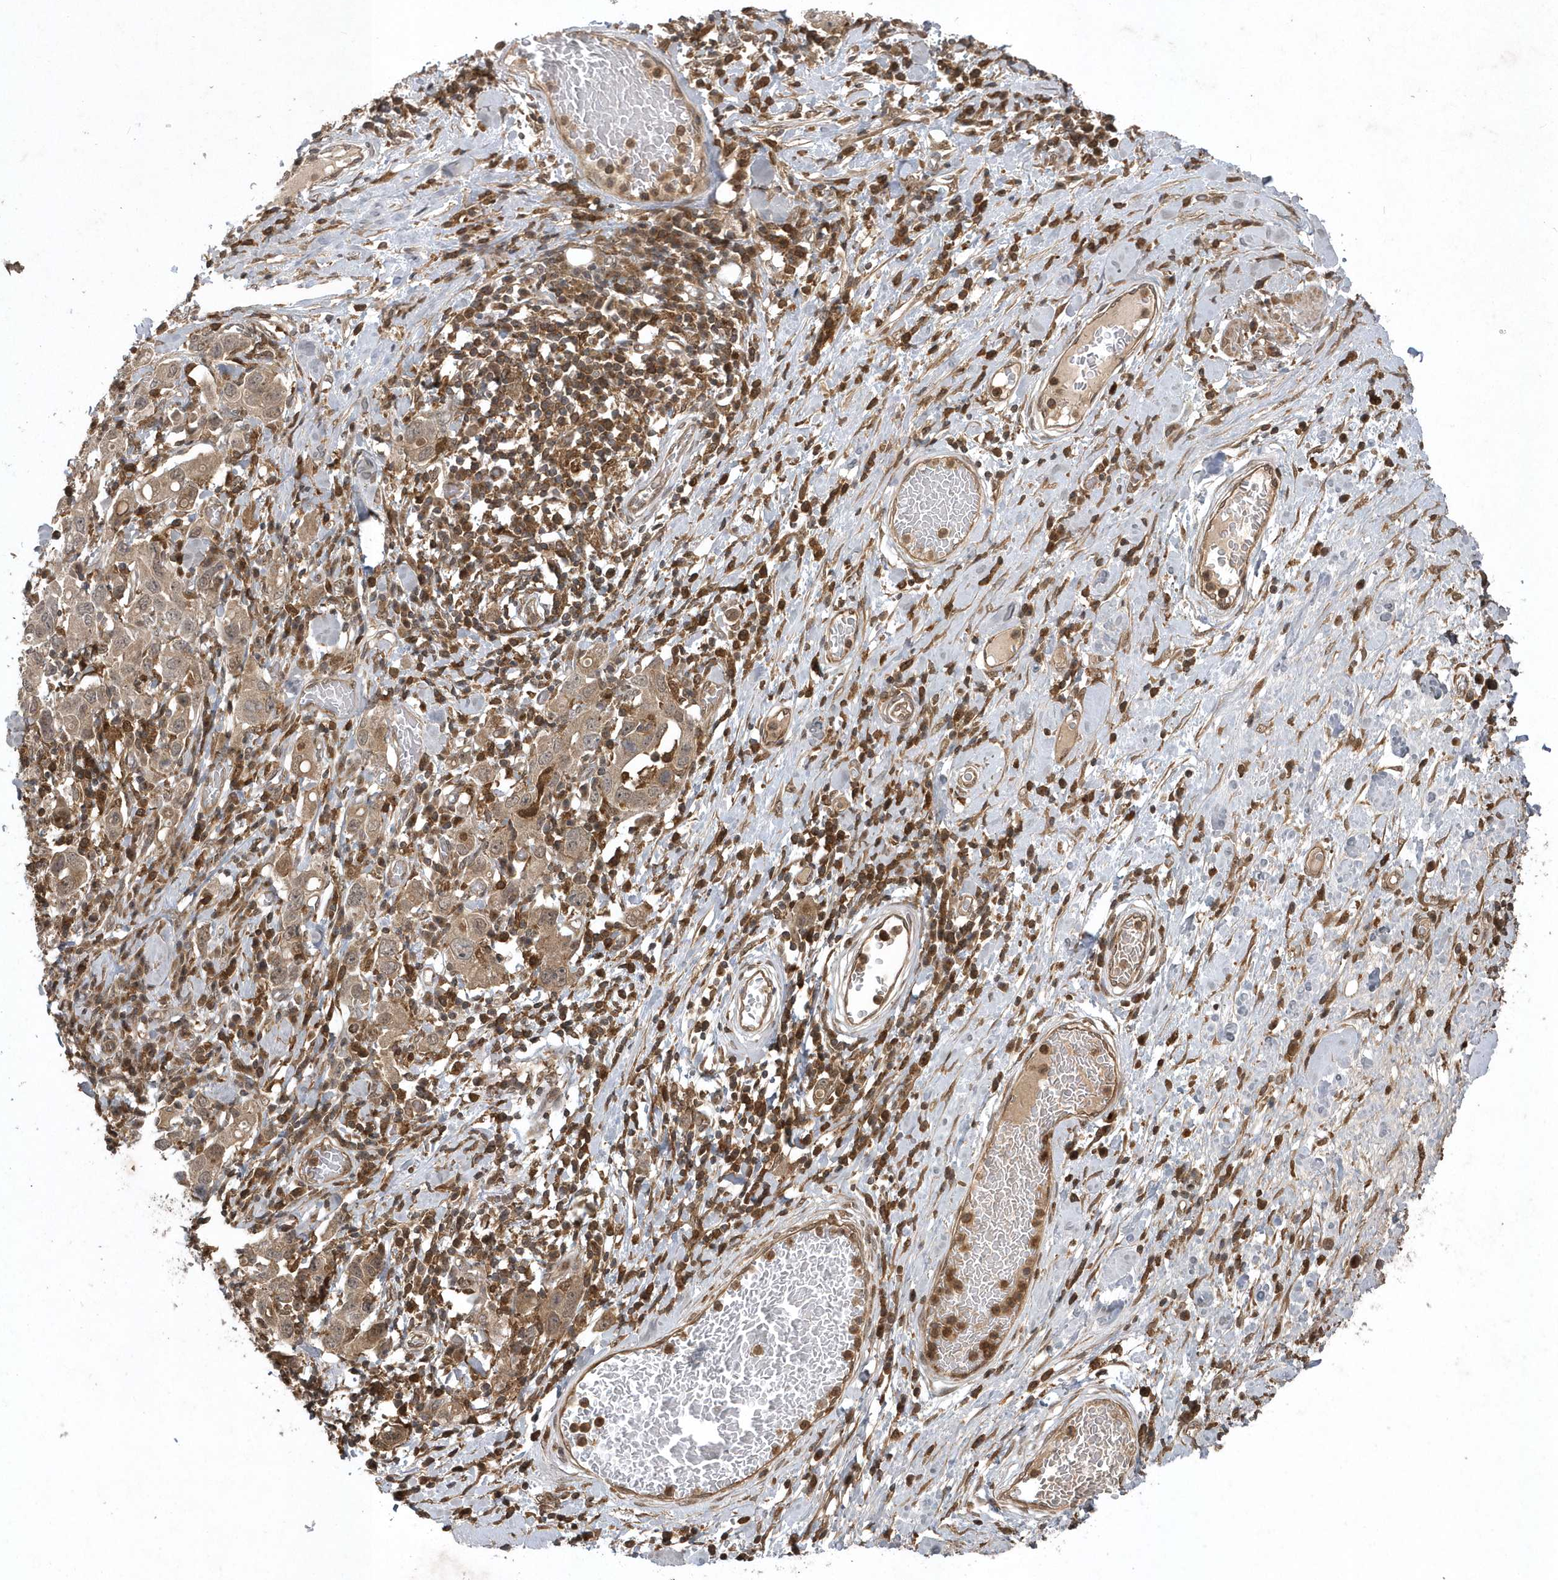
{"staining": {"intensity": "weak", "quantity": ">75%", "location": "cytoplasmic/membranous"}, "tissue": "stomach cancer", "cell_type": "Tumor cells", "image_type": "cancer", "snomed": [{"axis": "morphology", "description": "Adenocarcinoma, NOS"}, {"axis": "topography", "description": "Stomach, upper"}], "caption": "Immunohistochemical staining of human stomach cancer exhibits low levels of weak cytoplasmic/membranous staining in approximately >75% of tumor cells.", "gene": "LACC1", "patient": {"sex": "male", "age": 62}}